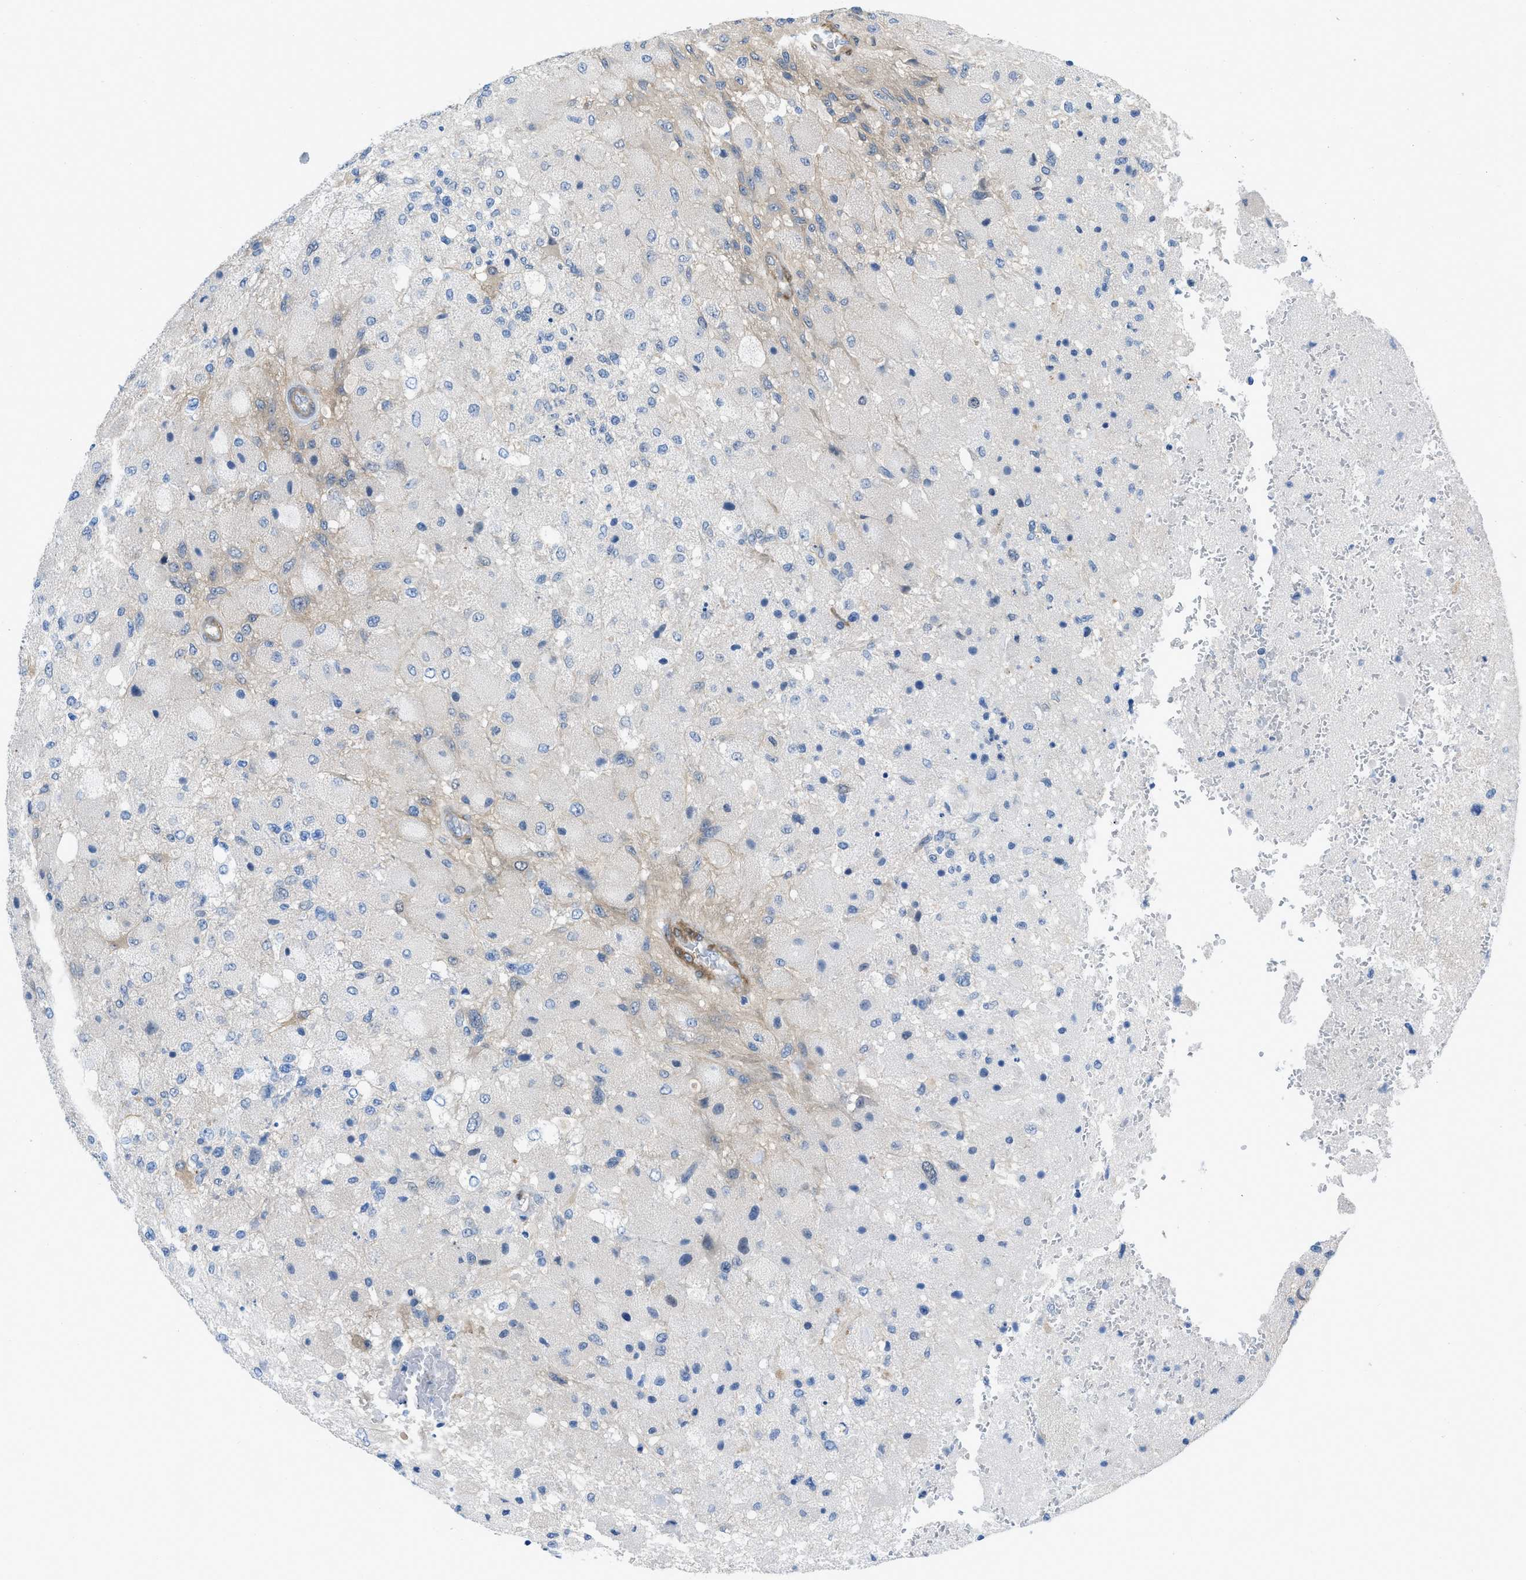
{"staining": {"intensity": "negative", "quantity": "none", "location": "none"}, "tissue": "glioma", "cell_type": "Tumor cells", "image_type": "cancer", "snomed": [{"axis": "morphology", "description": "Normal tissue, NOS"}, {"axis": "morphology", "description": "Glioma, malignant, High grade"}, {"axis": "topography", "description": "Cerebral cortex"}], "caption": "This is an IHC histopathology image of human malignant glioma (high-grade). There is no staining in tumor cells.", "gene": "PDLIM5", "patient": {"sex": "male", "age": 77}}